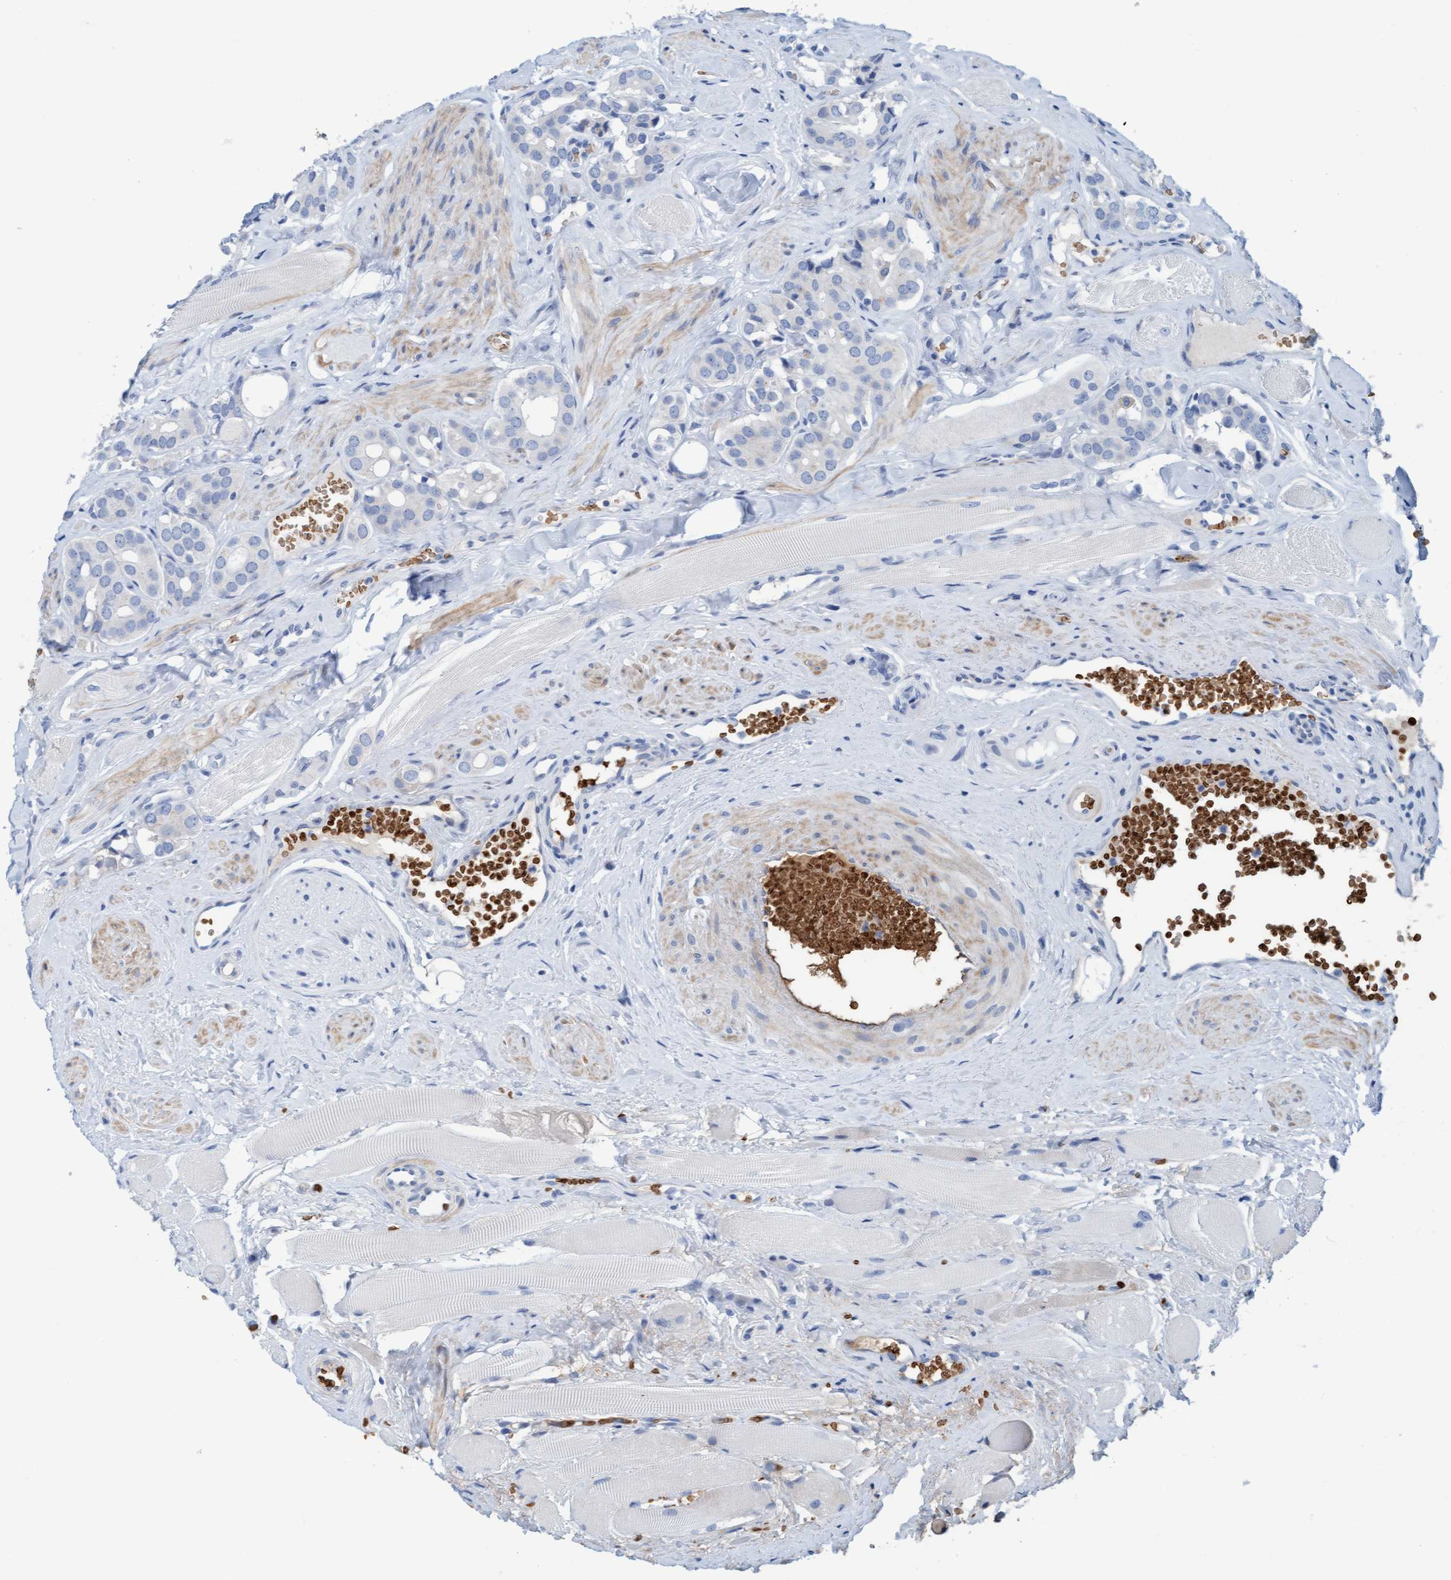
{"staining": {"intensity": "negative", "quantity": "none", "location": "none"}, "tissue": "prostate cancer", "cell_type": "Tumor cells", "image_type": "cancer", "snomed": [{"axis": "morphology", "description": "Adenocarcinoma, High grade"}, {"axis": "topography", "description": "Prostate"}], "caption": "This photomicrograph is of prostate adenocarcinoma (high-grade) stained with immunohistochemistry to label a protein in brown with the nuclei are counter-stained blue. There is no positivity in tumor cells.", "gene": "P2RX5", "patient": {"sex": "male", "age": 52}}